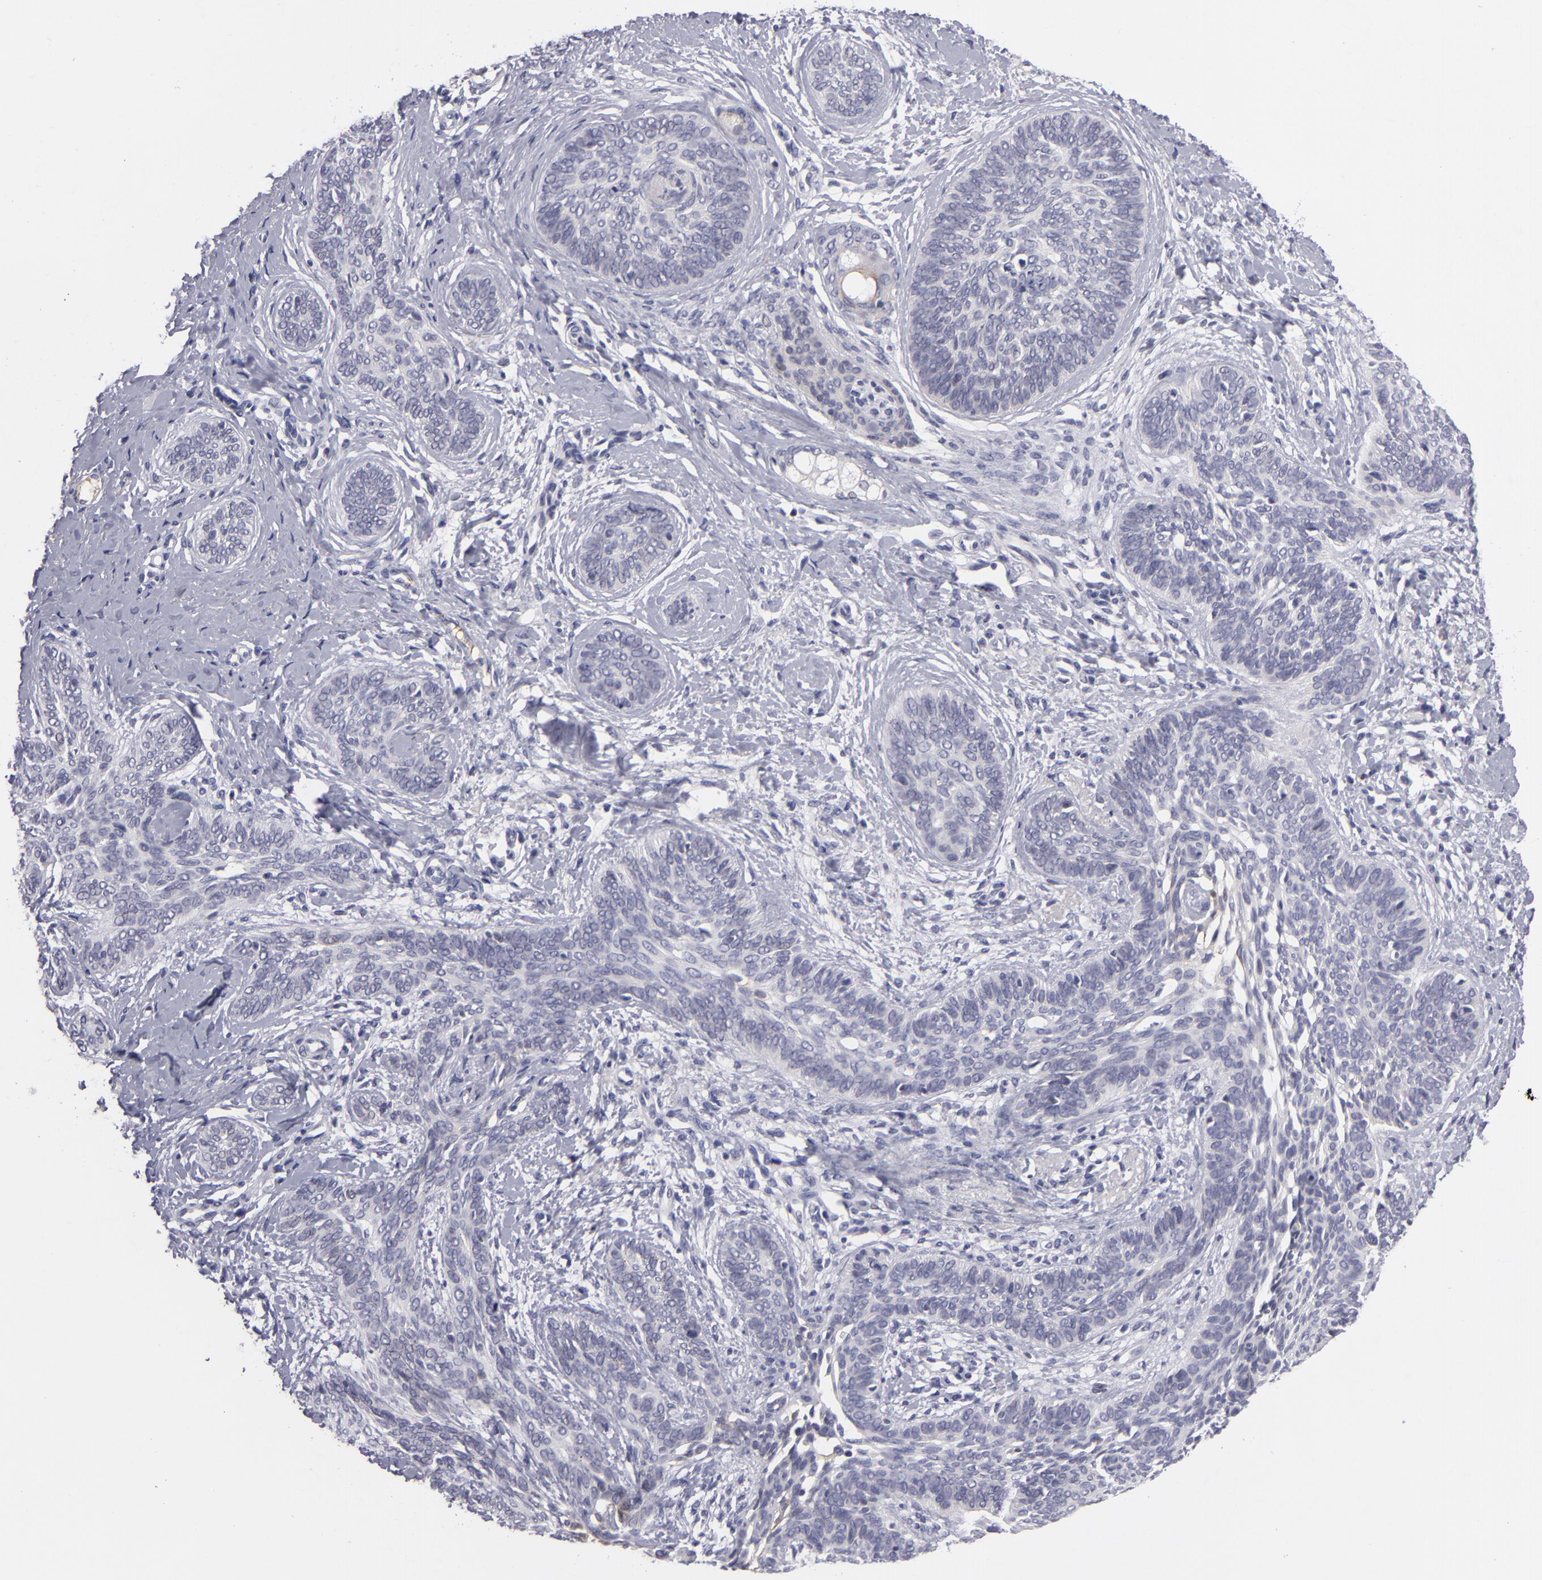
{"staining": {"intensity": "negative", "quantity": "none", "location": "none"}, "tissue": "skin cancer", "cell_type": "Tumor cells", "image_type": "cancer", "snomed": [{"axis": "morphology", "description": "Basal cell carcinoma"}, {"axis": "topography", "description": "Skin"}], "caption": "A photomicrograph of skin basal cell carcinoma stained for a protein exhibits no brown staining in tumor cells. The staining was performed using DAB to visualize the protein expression in brown, while the nuclei were stained in blue with hematoxylin (Magnification: 20x).", "gene": "CTNNB1", "patient": {"sex": "female", "age": 81}}